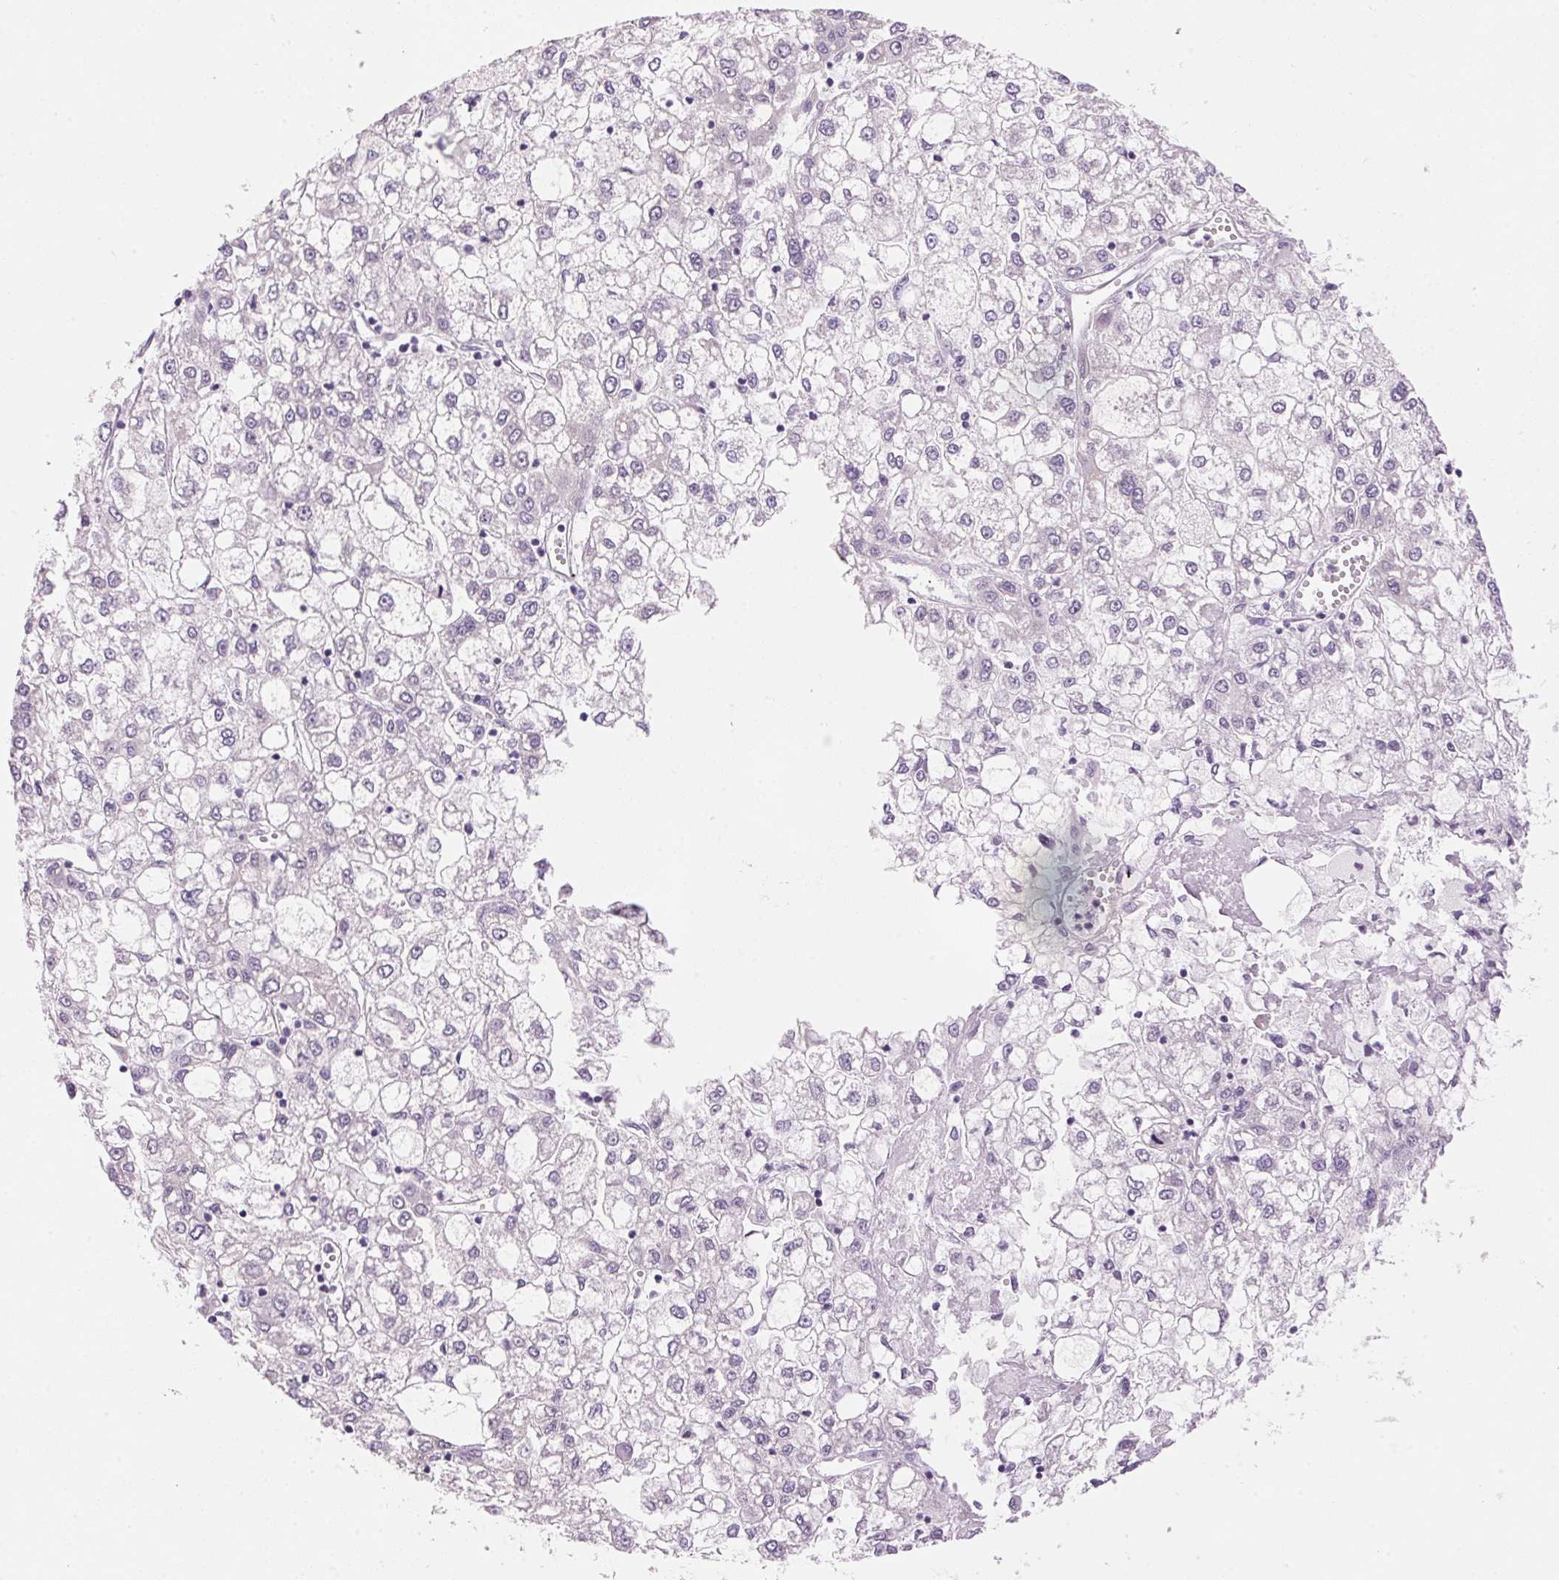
{"staining": {"intensity": "negative", "quantity": "none", "location": "none"}, "tissue": "liver cancer", "cell_type": "Tumor cells", "image_type": "cancer", "snomed": [{"axis": "morphology", "description": "Carcinoma, Hepatocellular, NOS"}, {"axis": "topography", "description": "Liver"}], "caption": "DAB immunohistochemical staining of liver hepatocellular carcinoma exhibits no significant positivity in tumor cells.", "gene": "HSD17B2", "patient": {"sex": "male", "age": 40}}